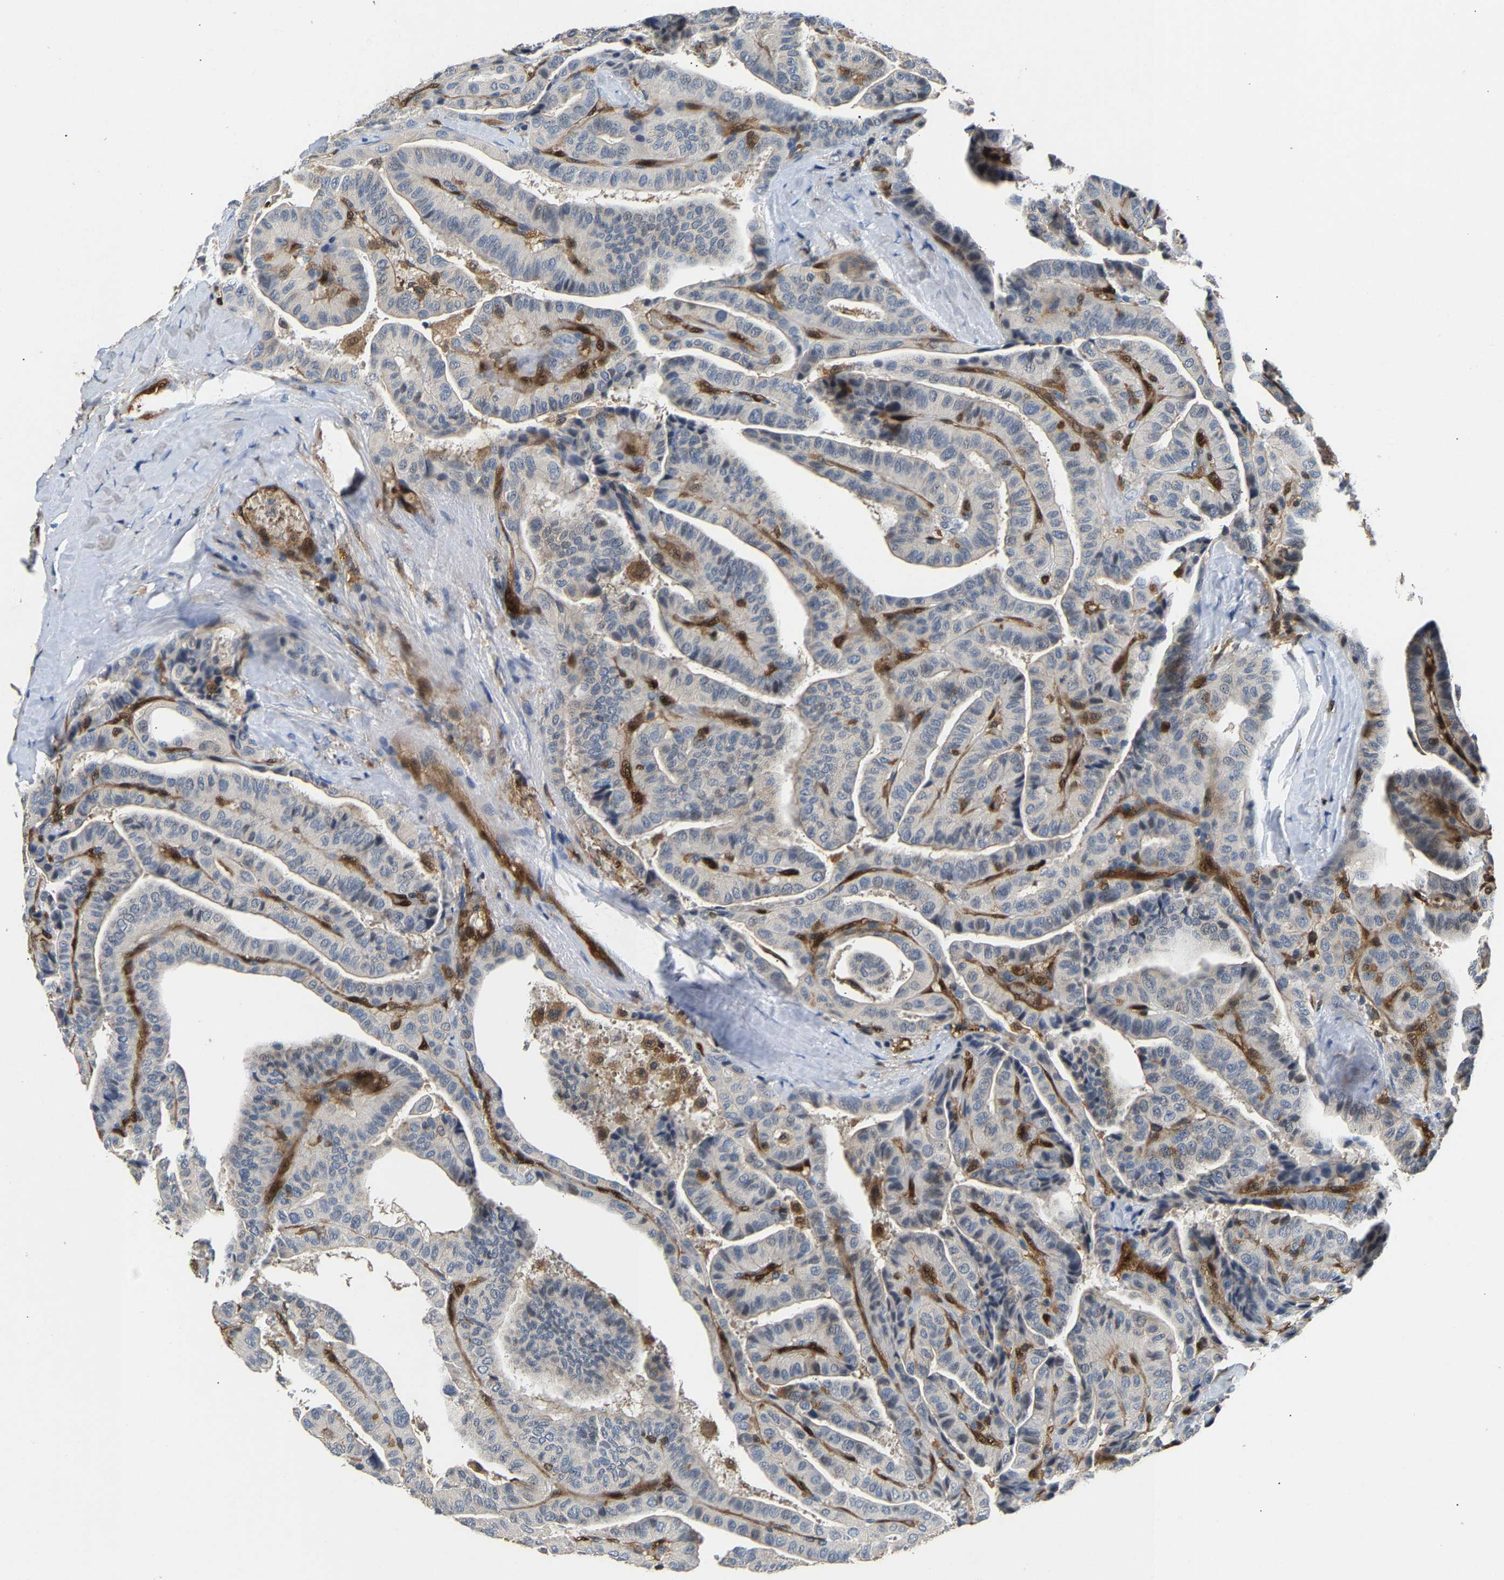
{"staining": {"intensity": "negative", "quantity": "none", "location": "none"}, "tissue": "thyroid cancer", "cell_type": "Tumor cells", "image_type": "cancer", "snomed": [{"axis": "morphology", "description": "Papillary adenocarcinoma, NOS"}, {"axis": "topography", "description": "Thyroid gland"}], "caption": "Image shows no protein expression in tumor cells of thyroid papillary adenocarcinoma tissue. The staining was performed using DAB to visualize the protein expression in brown, while the nuclei were stained in blue with hematoxylin (Magnification: 20x).", "gene": "GIMAP7", "patient": {"sex": "male", "age": 77}}